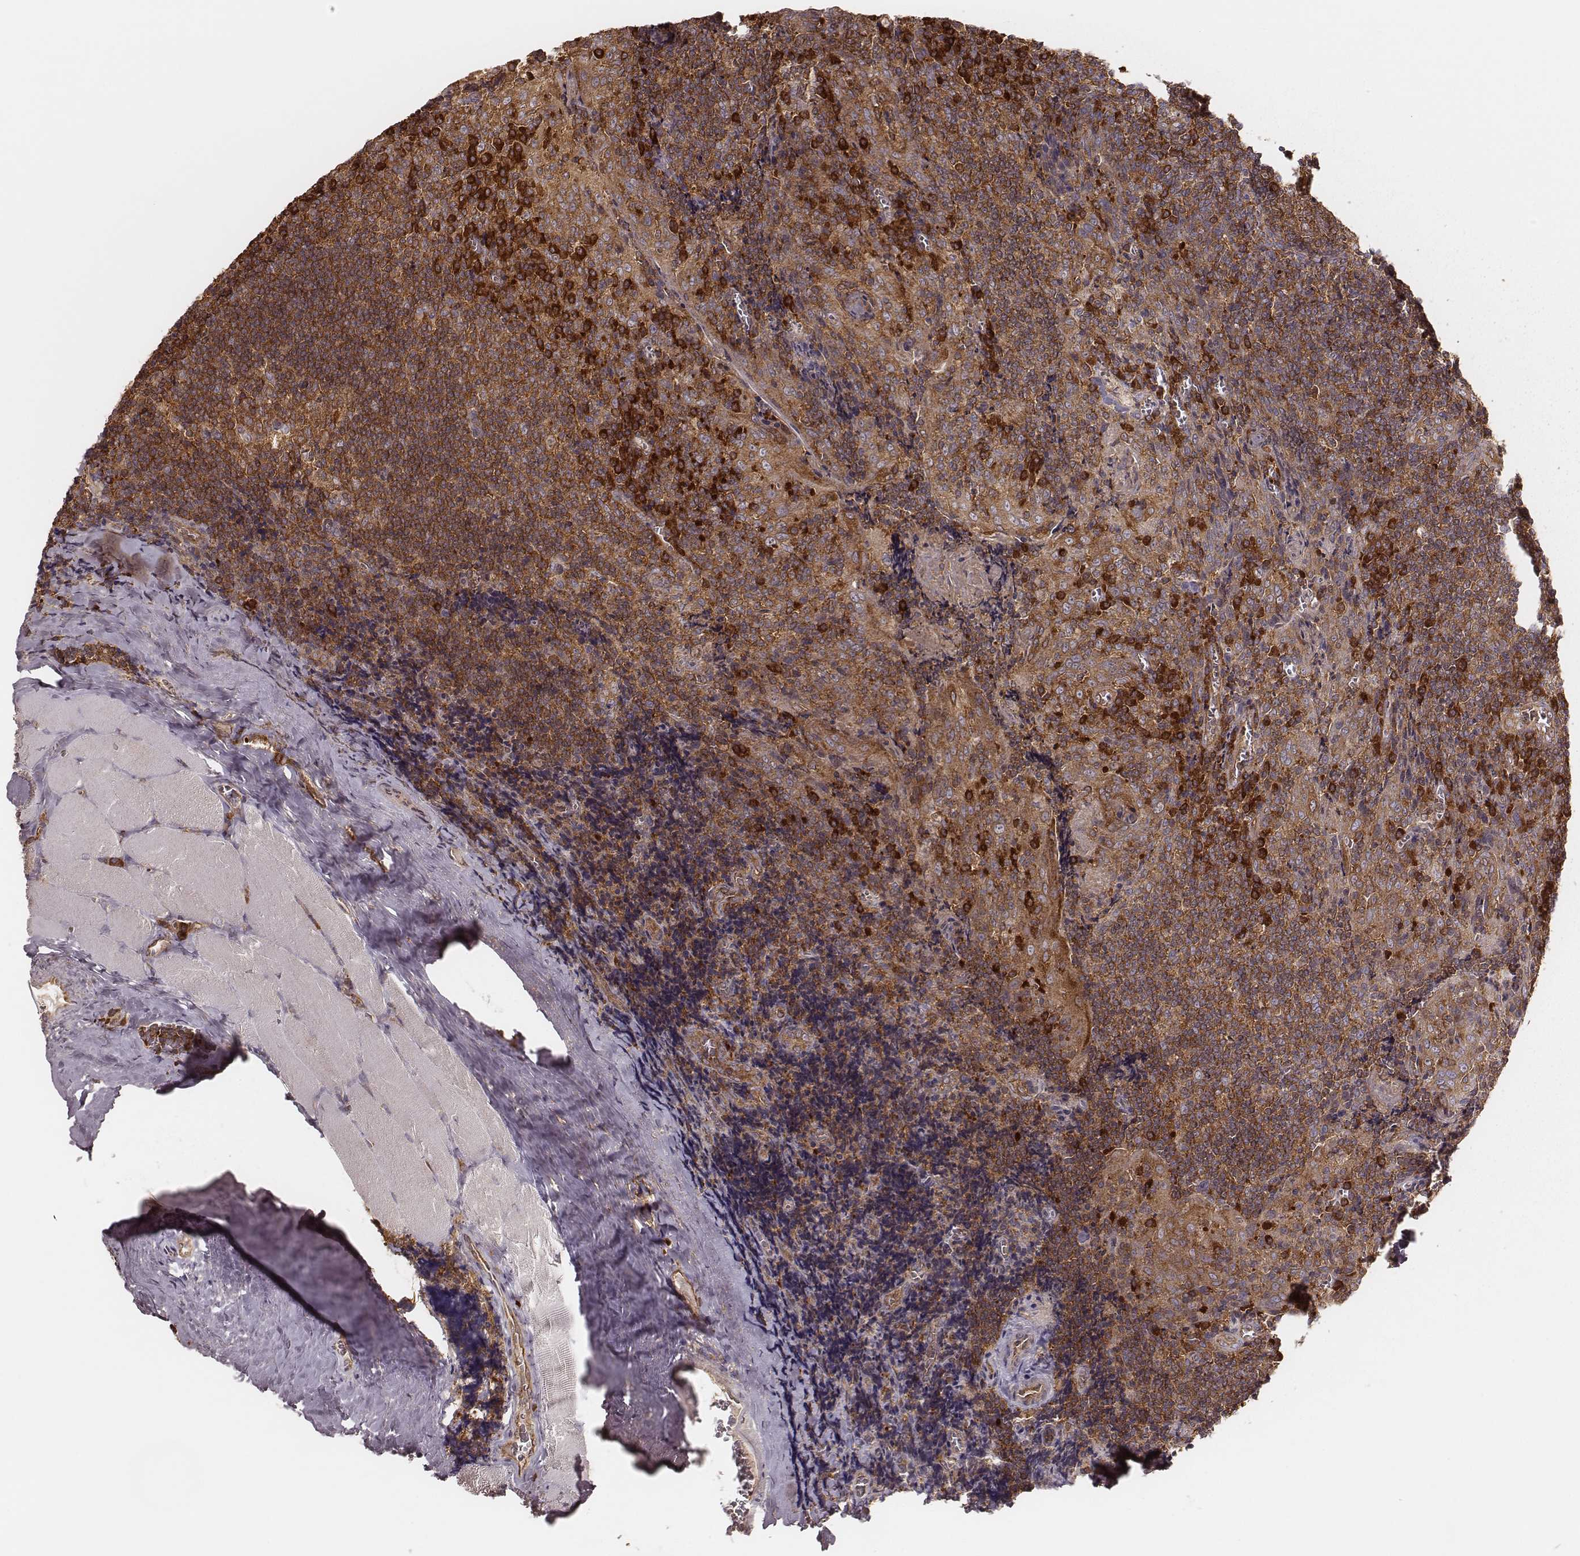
{"staining": {"intensity": "strong", "quantity": ">75%", "location": "cytoplasmic/membranous"}, "tissue": "tonsil", "cell_type": "Germinal center cells", "image_type": "normal", "snomed": [{"axis": "morphology", "description": "Normal tissue, NOS"}, {"axis": "morphology", "description": "Inflammation, NOS"}, {"axis": "topography", "description": "Tonsil"}], "caption": "Immunohistochemistry (IHC) image of unremarkable tonsil stained for a protein (brown), which displays high levels of strong cytoplasmic/membranous staining in approximately >75% of germinal center cells.", "gene": "CARS1", "patient": {"sex": "female", "age": 31}}